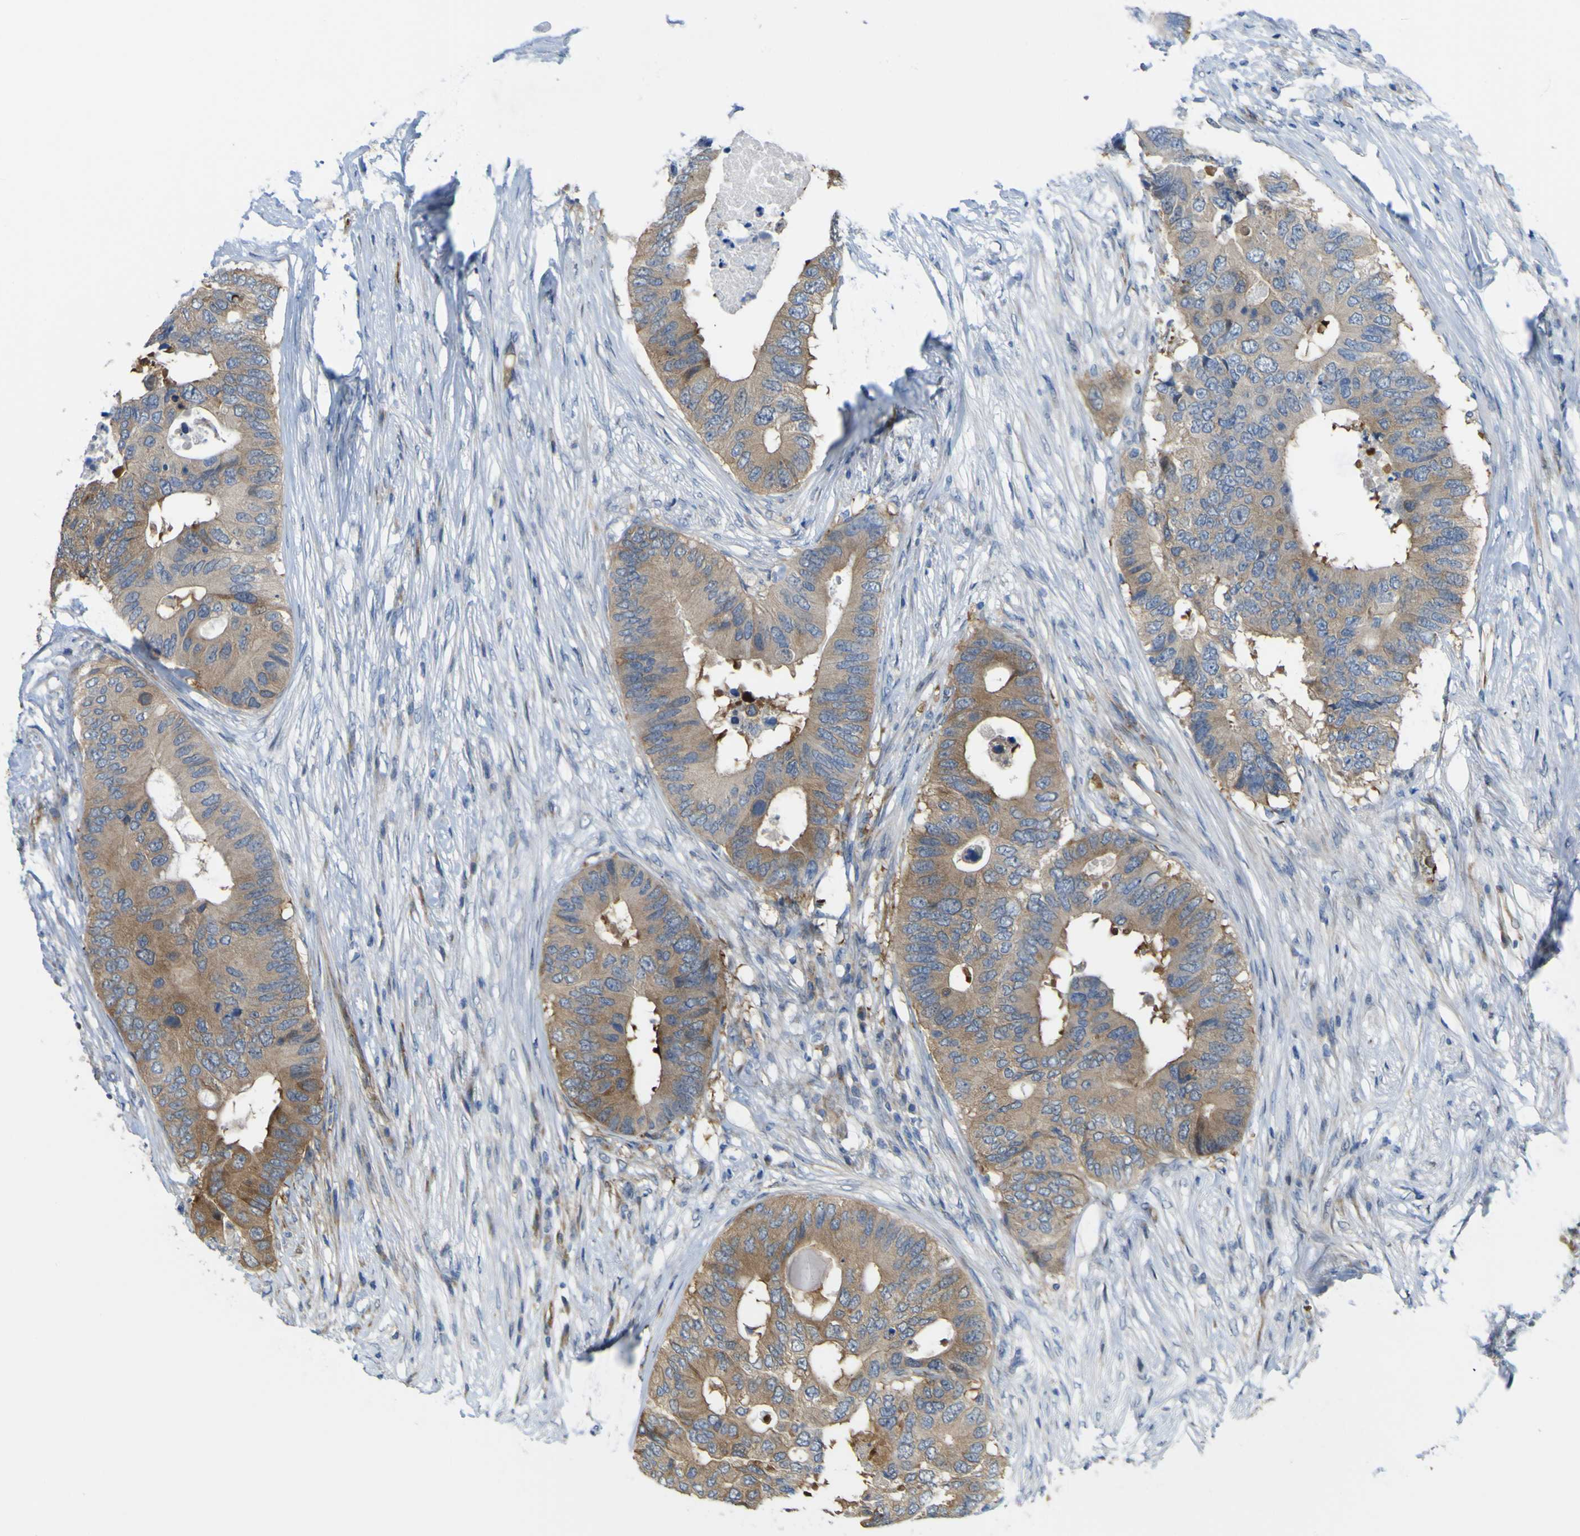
{"staining": {"intensity": "moderate", "quantity": ">75%", "location": "cytoplasmic/membranous"}, "tissue": "colorectal cancer", "cell_type": "Tumor cells", "image_type": "cancer", "snomed": [{"axis": "morphology", "description": "Adenocarcinoma, NOS"}, {"axis": "topography", "description": "Colon"}], "caption": "The immunohistochemical stain shows moderate cytoplasmic/membranous staining in tumor cells of colorectal adenocarcinoma tissue. (Stains: DAB (3,3'-diaminobenzidine) in brown, nuclei in blue, Microscopy: brightfield microscopy at high magnification).", "gene": "JPH1", "patient": {"sex": "male", "age": 71}}